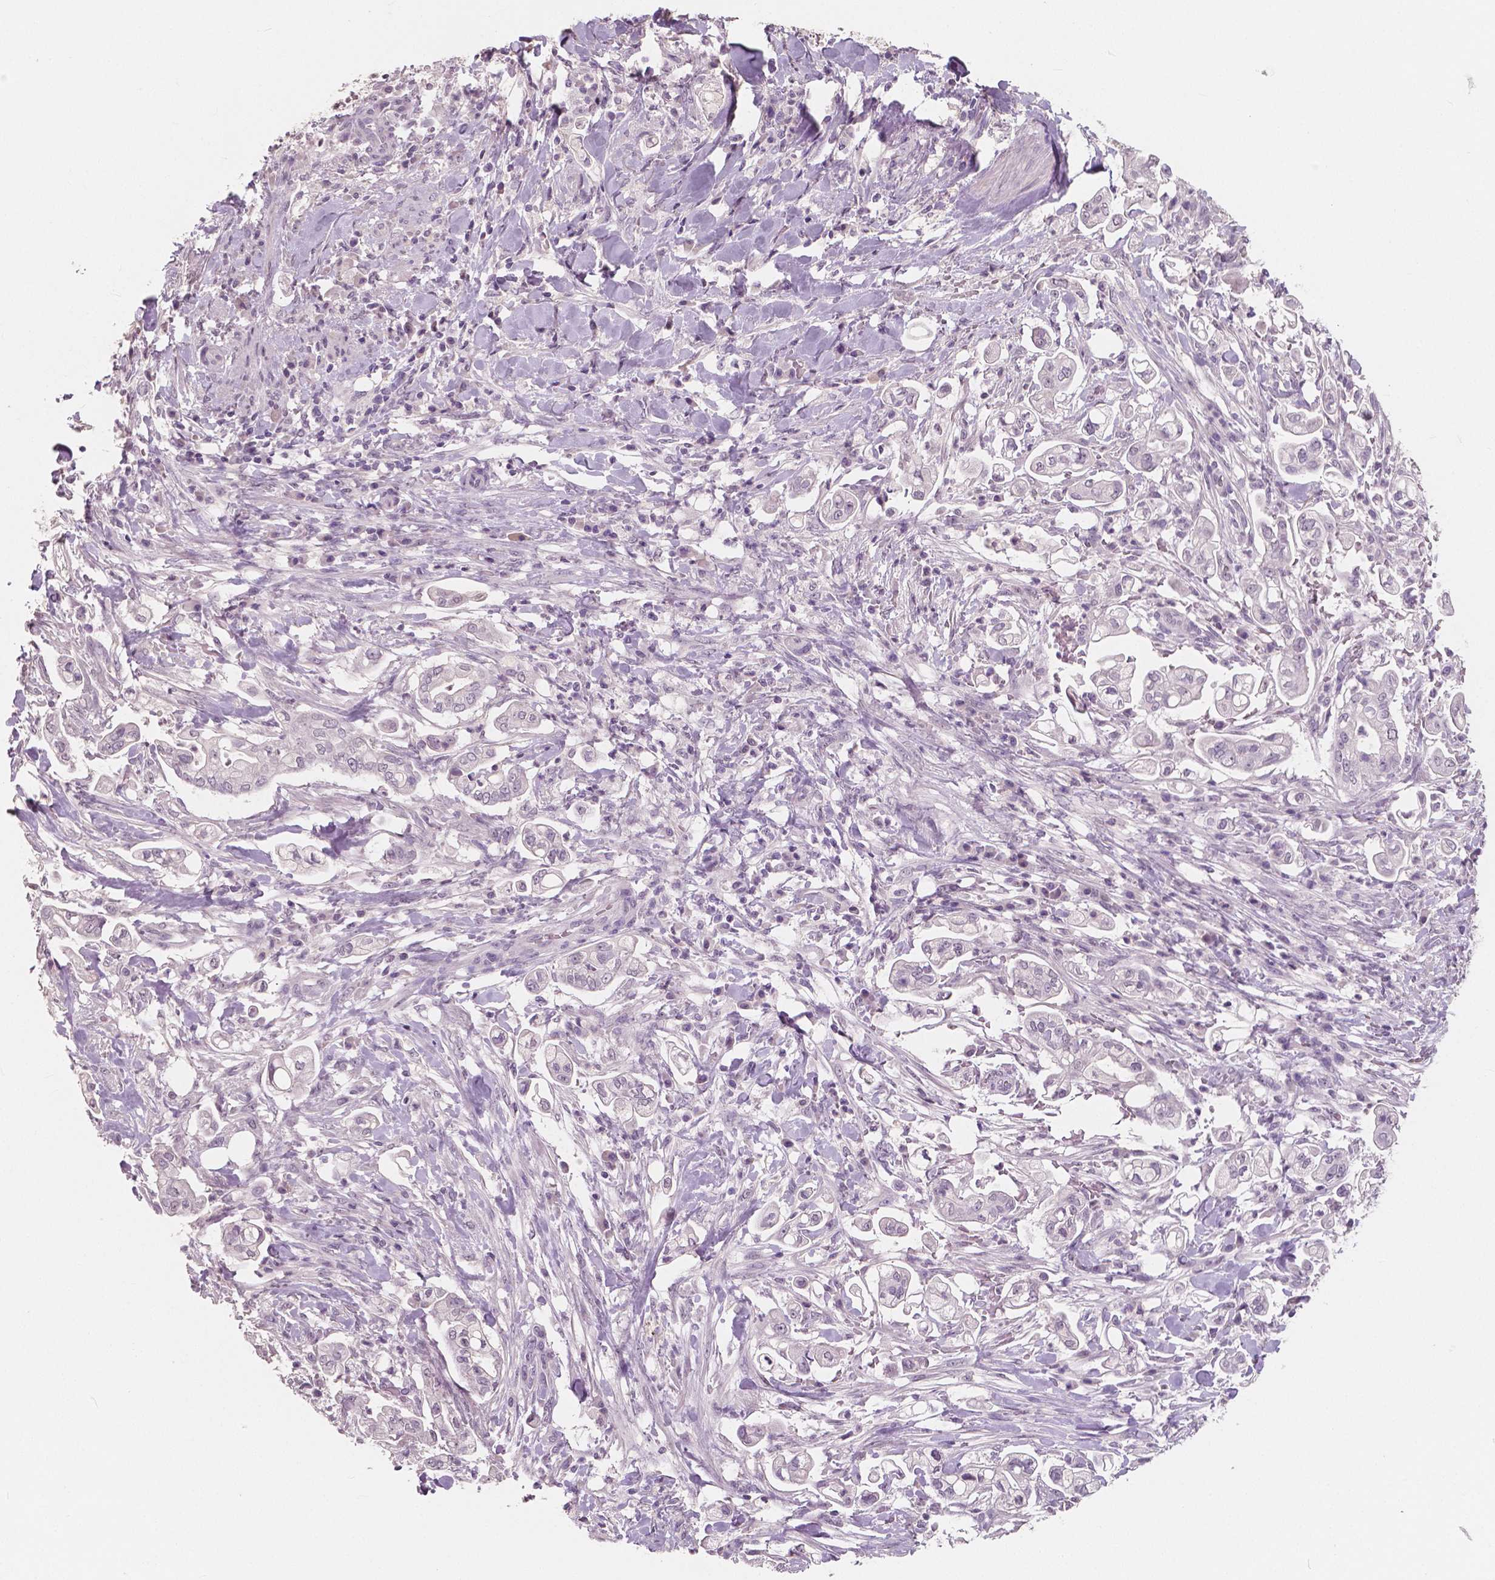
{"staining": {"intensity": "negative", "quantity": "none", "location": "none"}, "tissue": "pancreatic cancer", "cell_type": "Tumor cells", "image_type": "cancer", "snomed": [{"axis": "morphology", "description": "Adenocarcinoma, NOS"}, {"axis": "topography", "description": "Pancreas"}], "caption": "Tumor cells show no significant positivity in adenocarcinoma (pancreatic).", "gene": "NECAB1", "patient": {"sex": "female", "age": 69}}